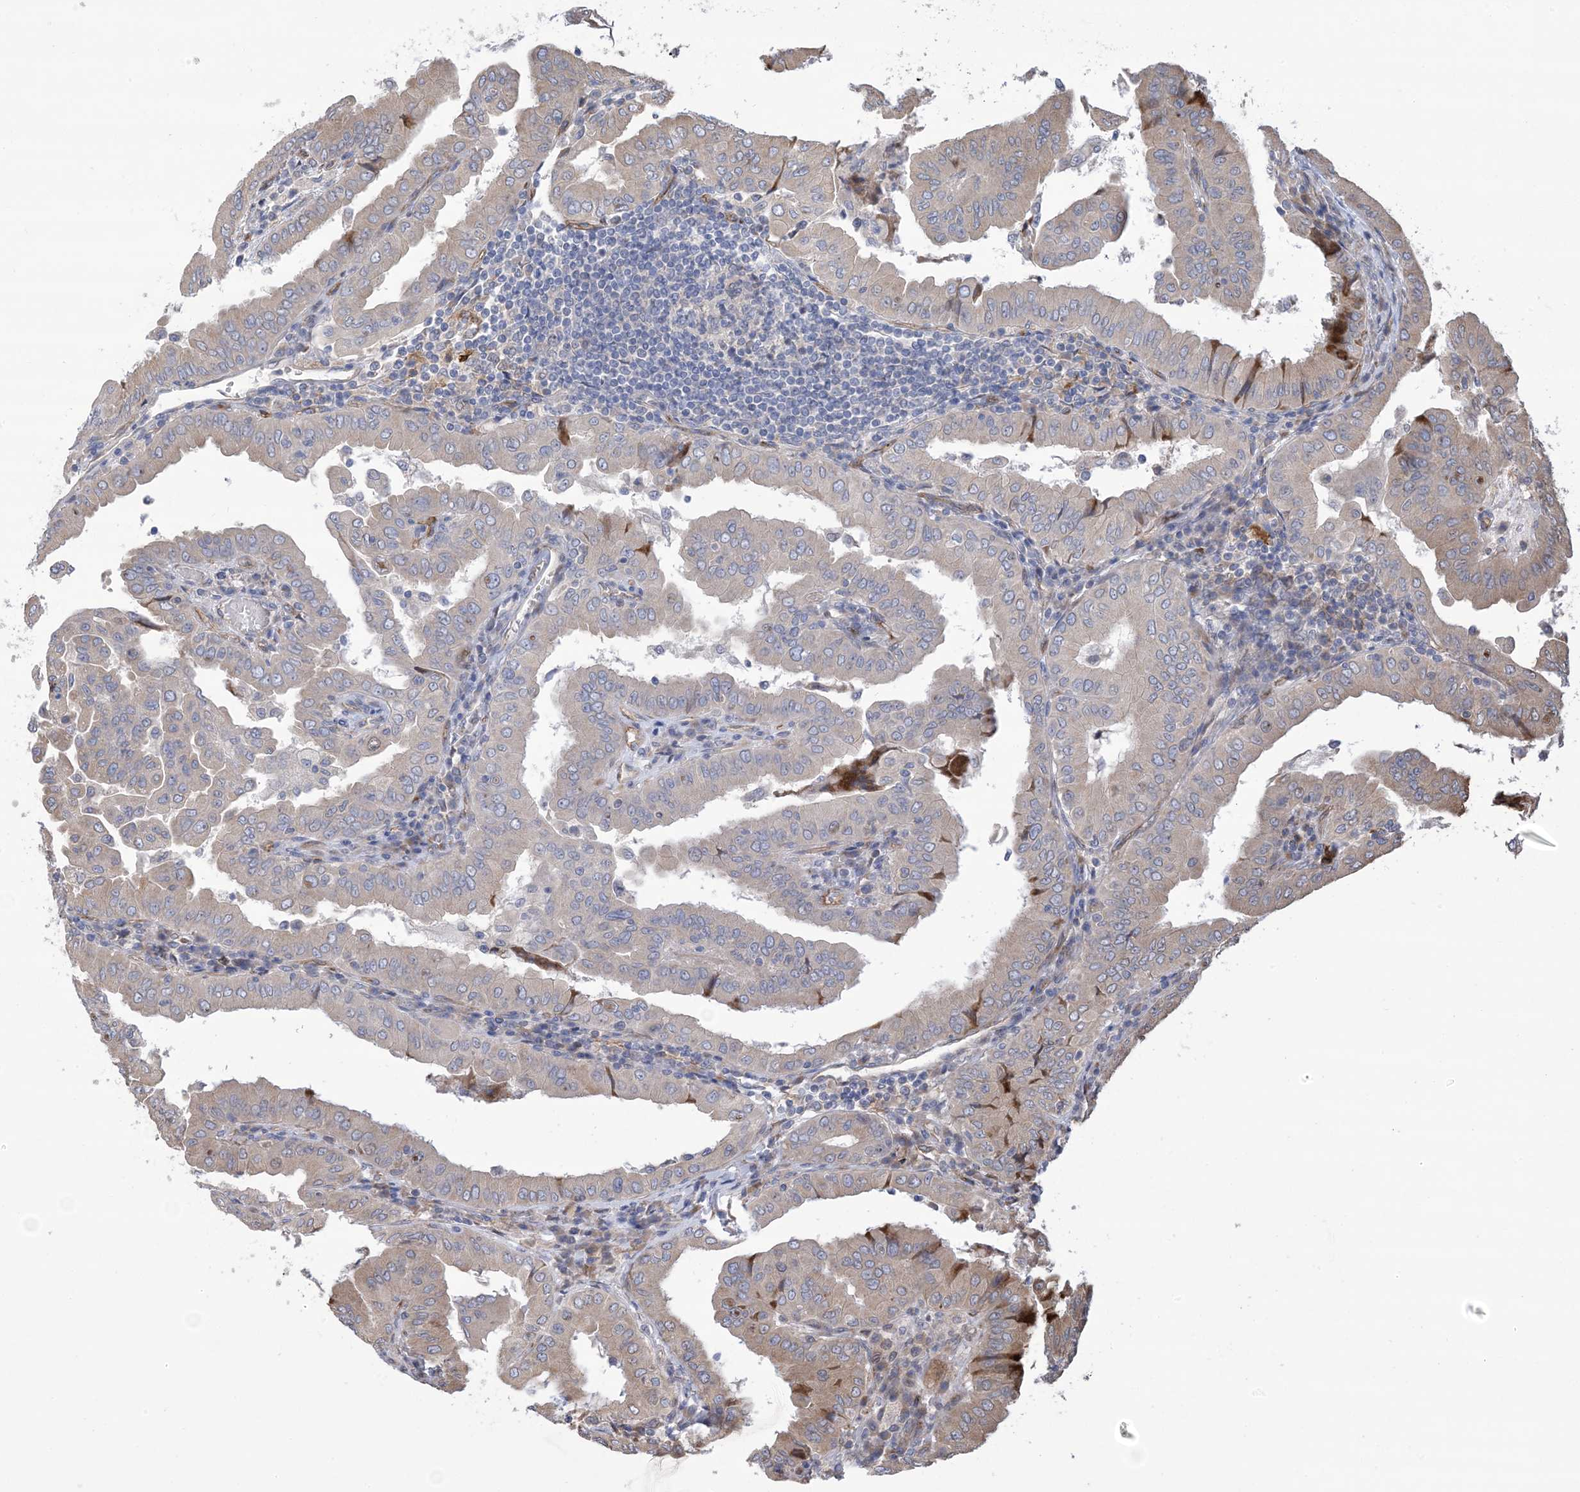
{"staining": {"intensity": "weak", "quantity": ">75%", "location": "cytoplasmic/membranous"}, "tissue": "thyroid cancer", "cell_type": "Tumor cells", "image_type": "cancer", "snomed": [{"axis": "morphology", "description": "Papillary adenocarcinoma, NOS"}, {"axis": "topography", "description": "Thyroid gland"}], "caption": "The immunohistochemical stain highlights weak cytoplasmic/membranous positivity in tumor cells of thyroid cancer tissue.", "gene": "CLEC16A", "patient": {"sex": "male", "age": 33}}